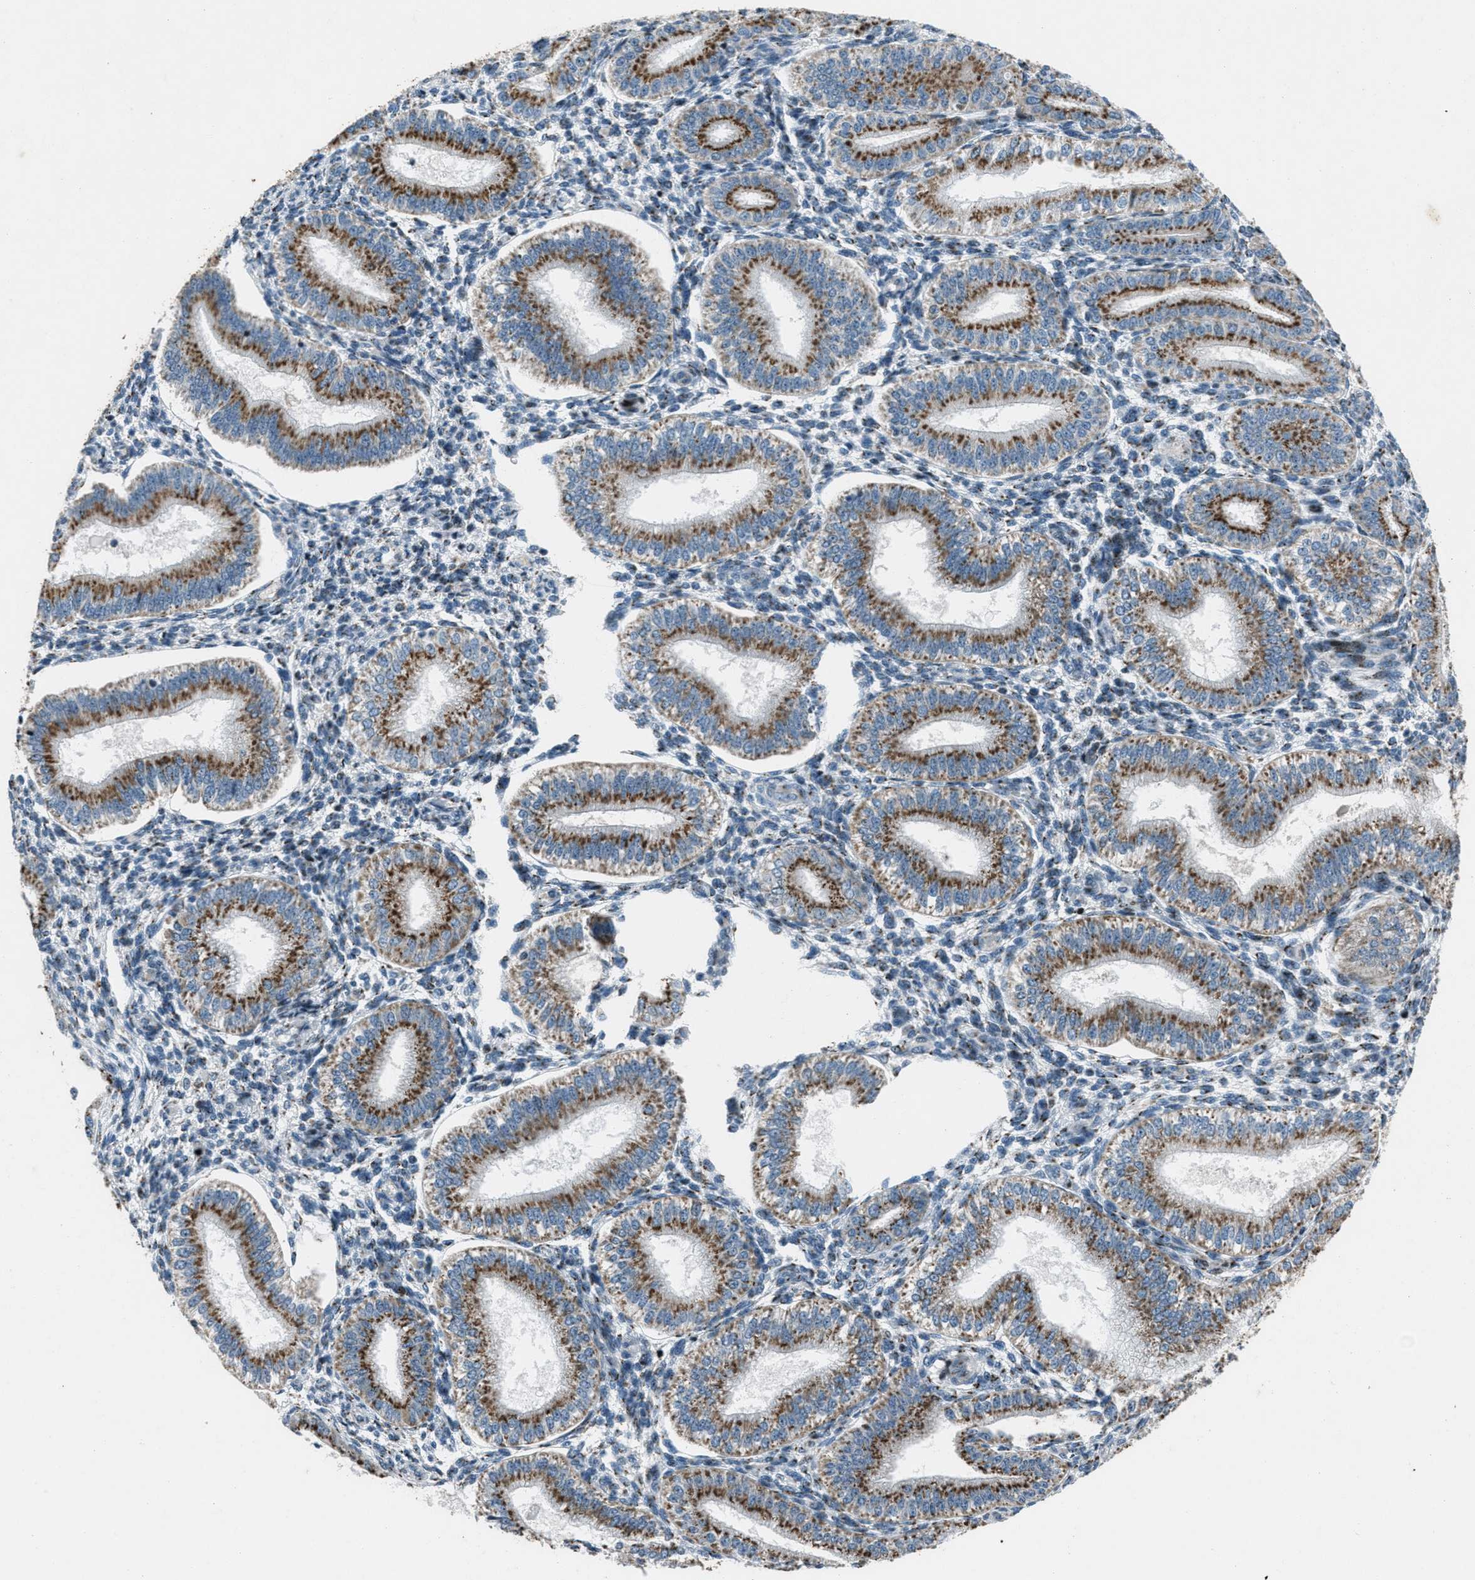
{"staining": {"intensity": "moderate", "quantity": "<25%", "location": "nuclear"}, "tissue": "endometrium", "cell_type": "Cells in endometrial stroma", "image_type": "normal", "snomed": [{"axis": "morphology", "description": "Normal tissue, NOS"}, {"axis": "topography", "description": "Endometrium"}], "caption": "Cells in endometrial stroma demonstrate low levels of moderate nuclear positivity in about <25% of cells in unremarkable human endometrium. (DAB IHC, brown staining for protein, blue staining for nuclei).", "gene": "GPC6", "patient": {"sex": "female", "age": 39}}